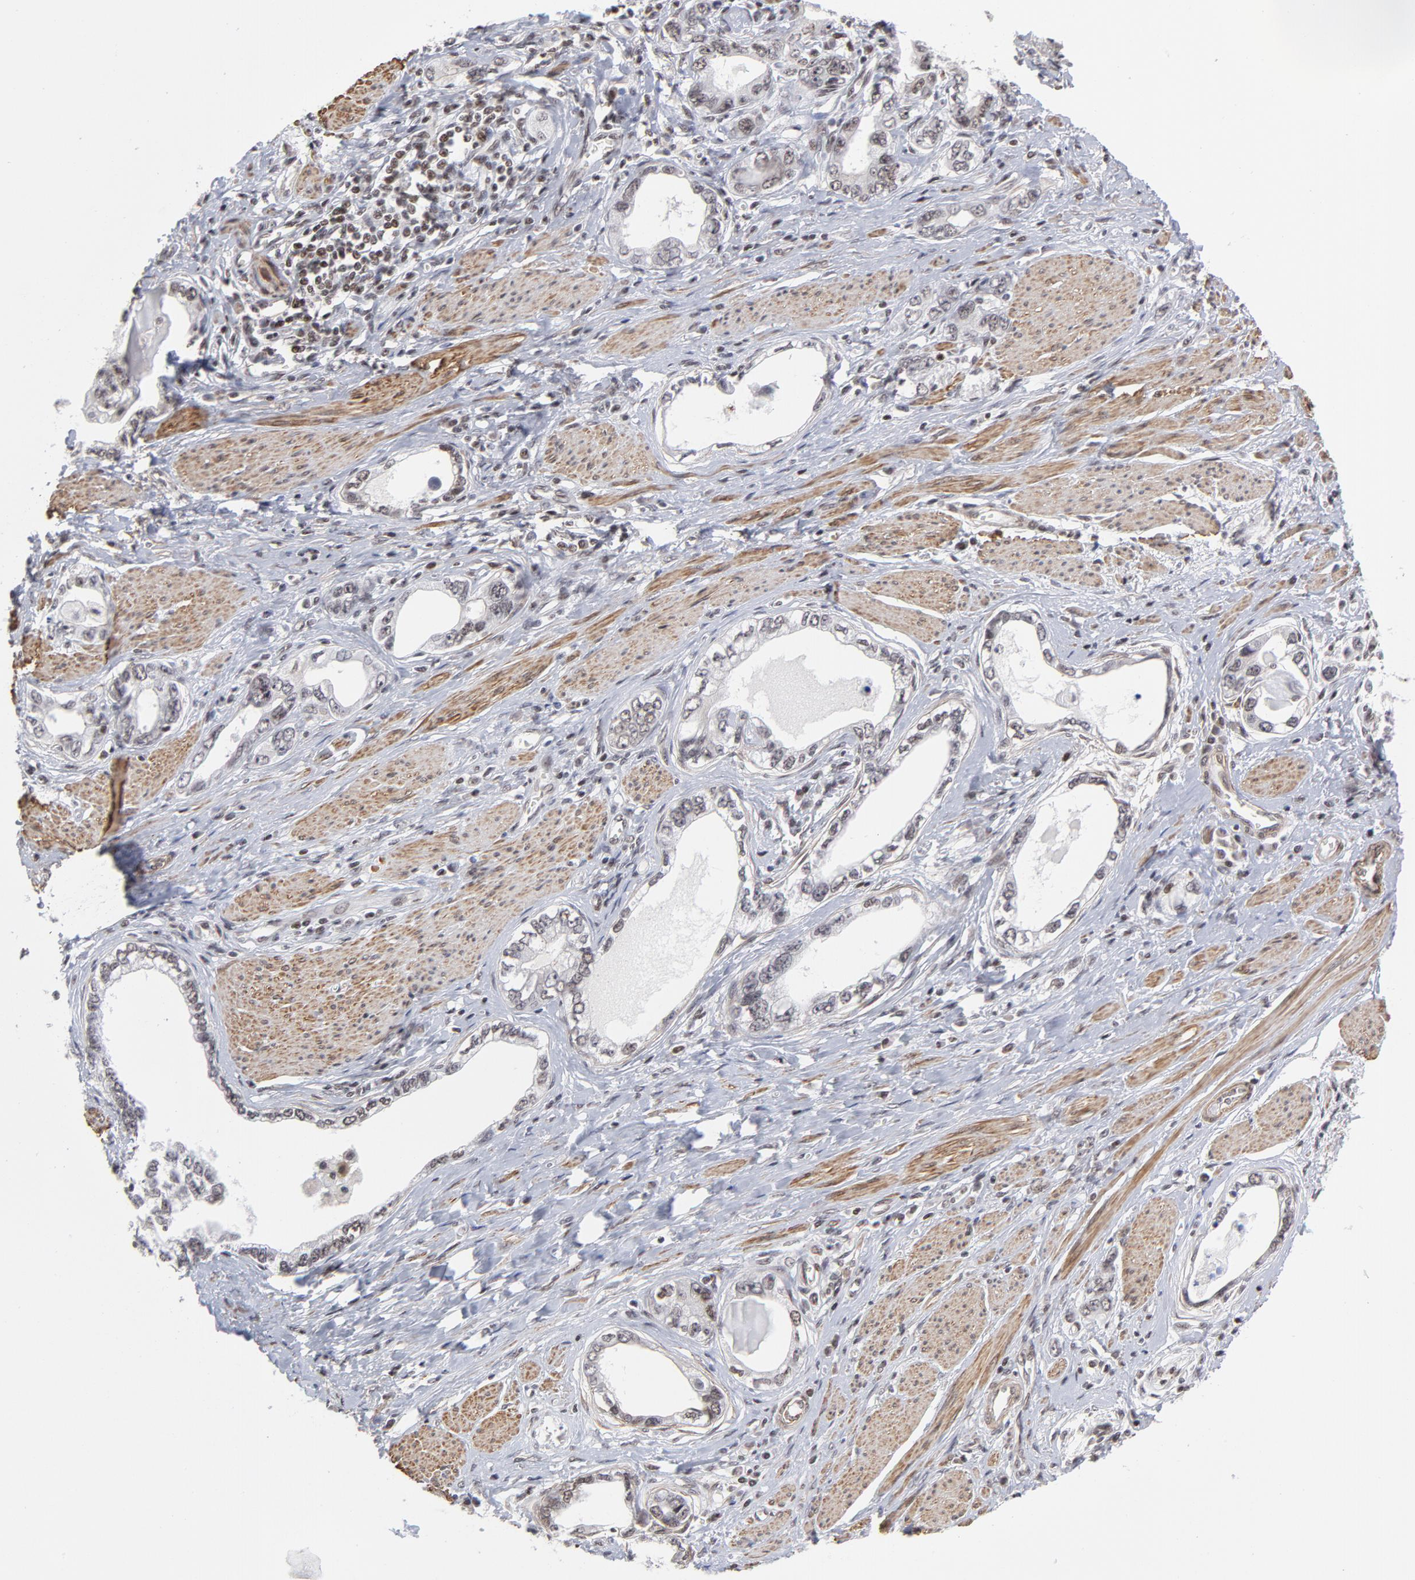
{"staining": {"intensity": "strong", "quantity": "25%-75%", "location": "nuclear"}, "tissue": "stomach cancer", "cell_type": "Tumor cells", "image_type": "cancer", "snomed": [{"axis": "morphology", "description": "Adenocarcinoma, NOS"}, {"axis": "topography", "description": "Stomach, lower"}], "caption": "The image exhibits immunohistochemical staining of stomach cancer (adenocarcinoma). There is strong nuclear positivity is seen in about 25%-75% of tumor cells.", "gene": "CTCF", "patient": {"sex": "female", "age": 93}}